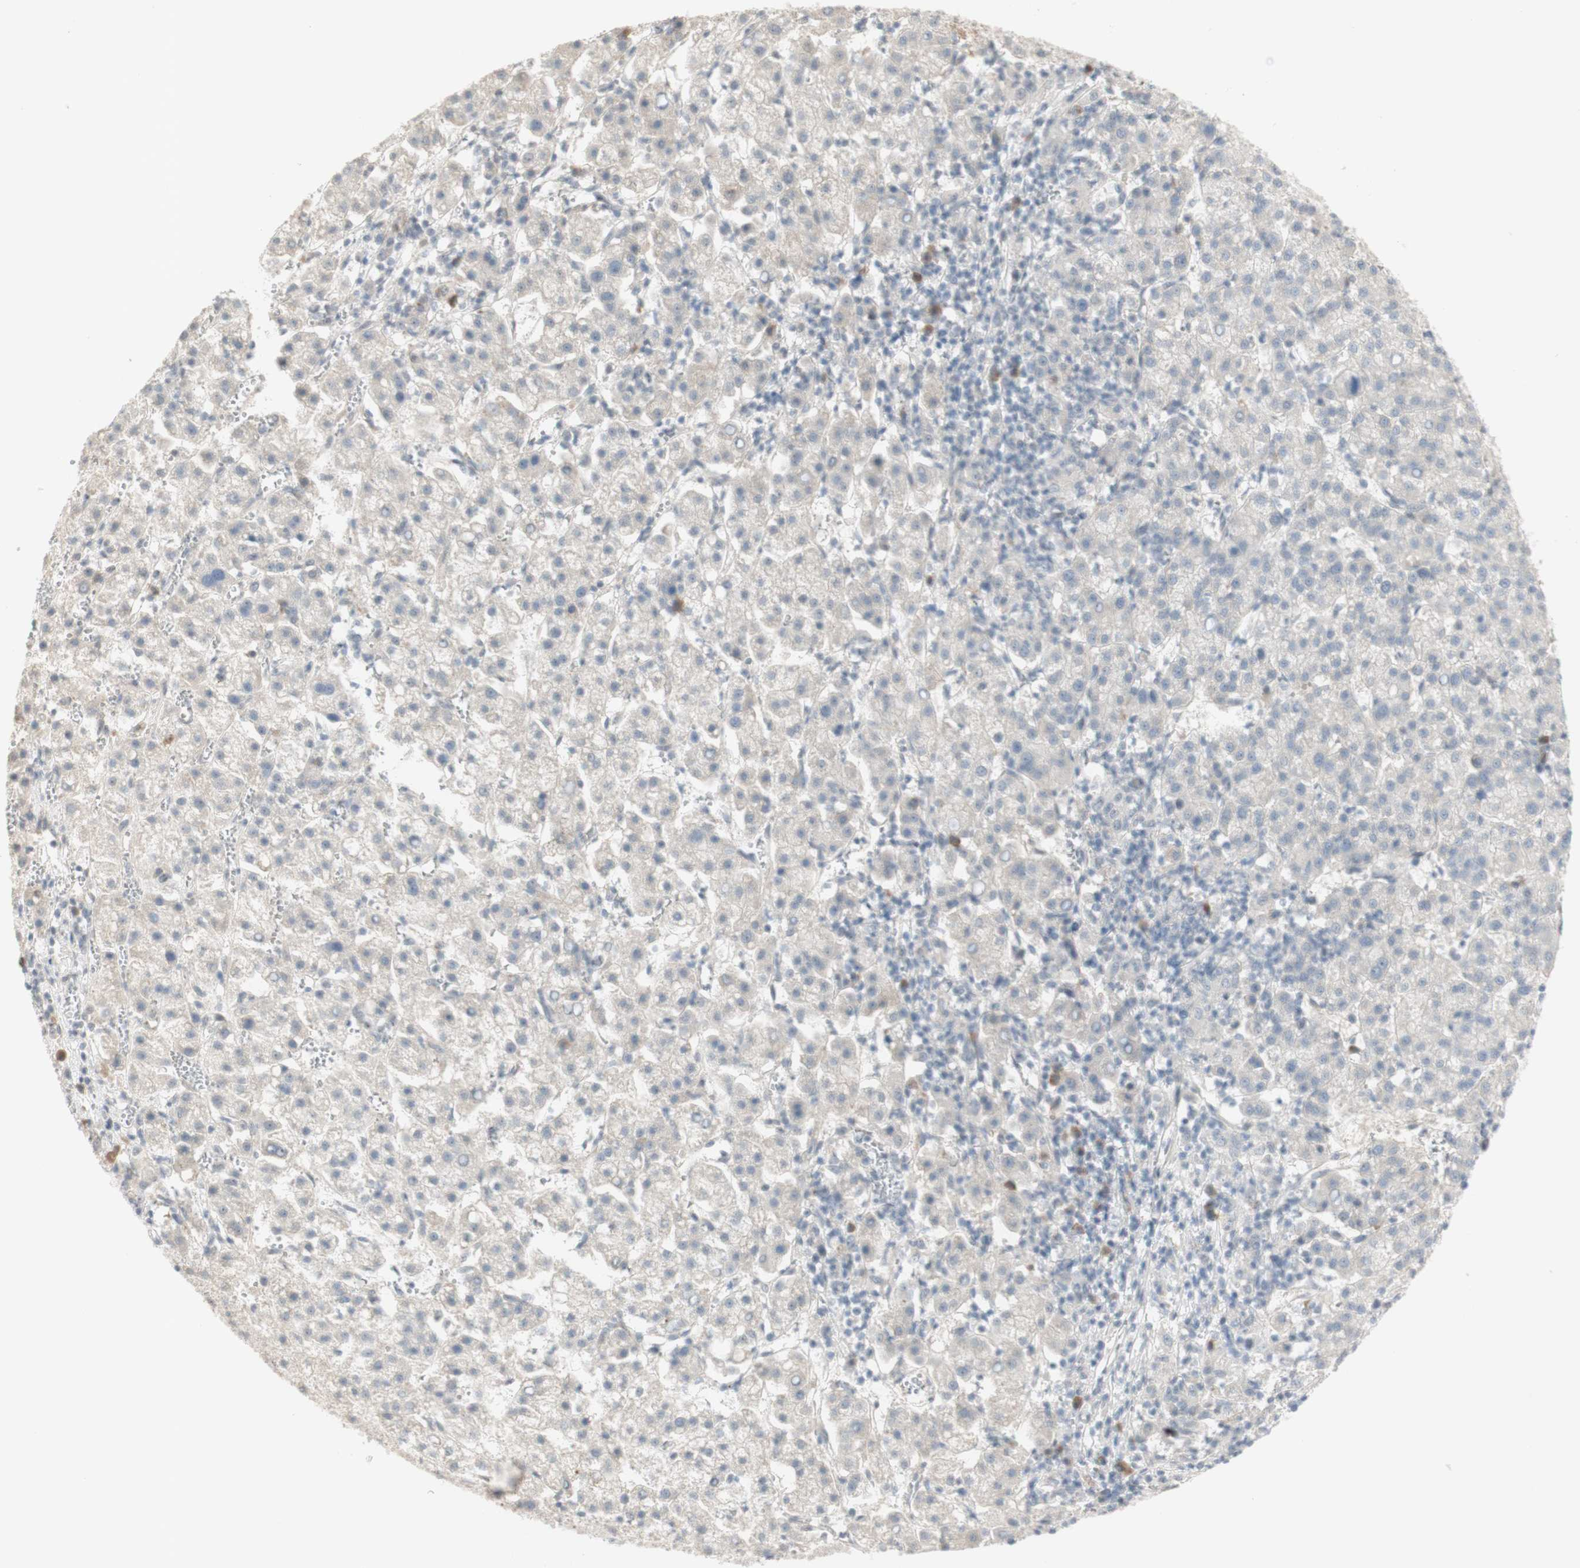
{"staining": {"intensity": "negative", "quantity": "none", "location": "none"}, "tissue": "liver cancer", "cell_type": "Tumor cells", "image_type": "cancer", "snomed": [{"axis": "morphology", "description": "Carcinoma, Hepatocellular, NOS"}, {"axis": "topography", "description": "Liver"}], "caption": "Tumor cells show no significant positivity in liver cancer (hepatocellular carcinoma).", "gene": "PLCD4", "patient": {"sex": "female", "age": 58}}